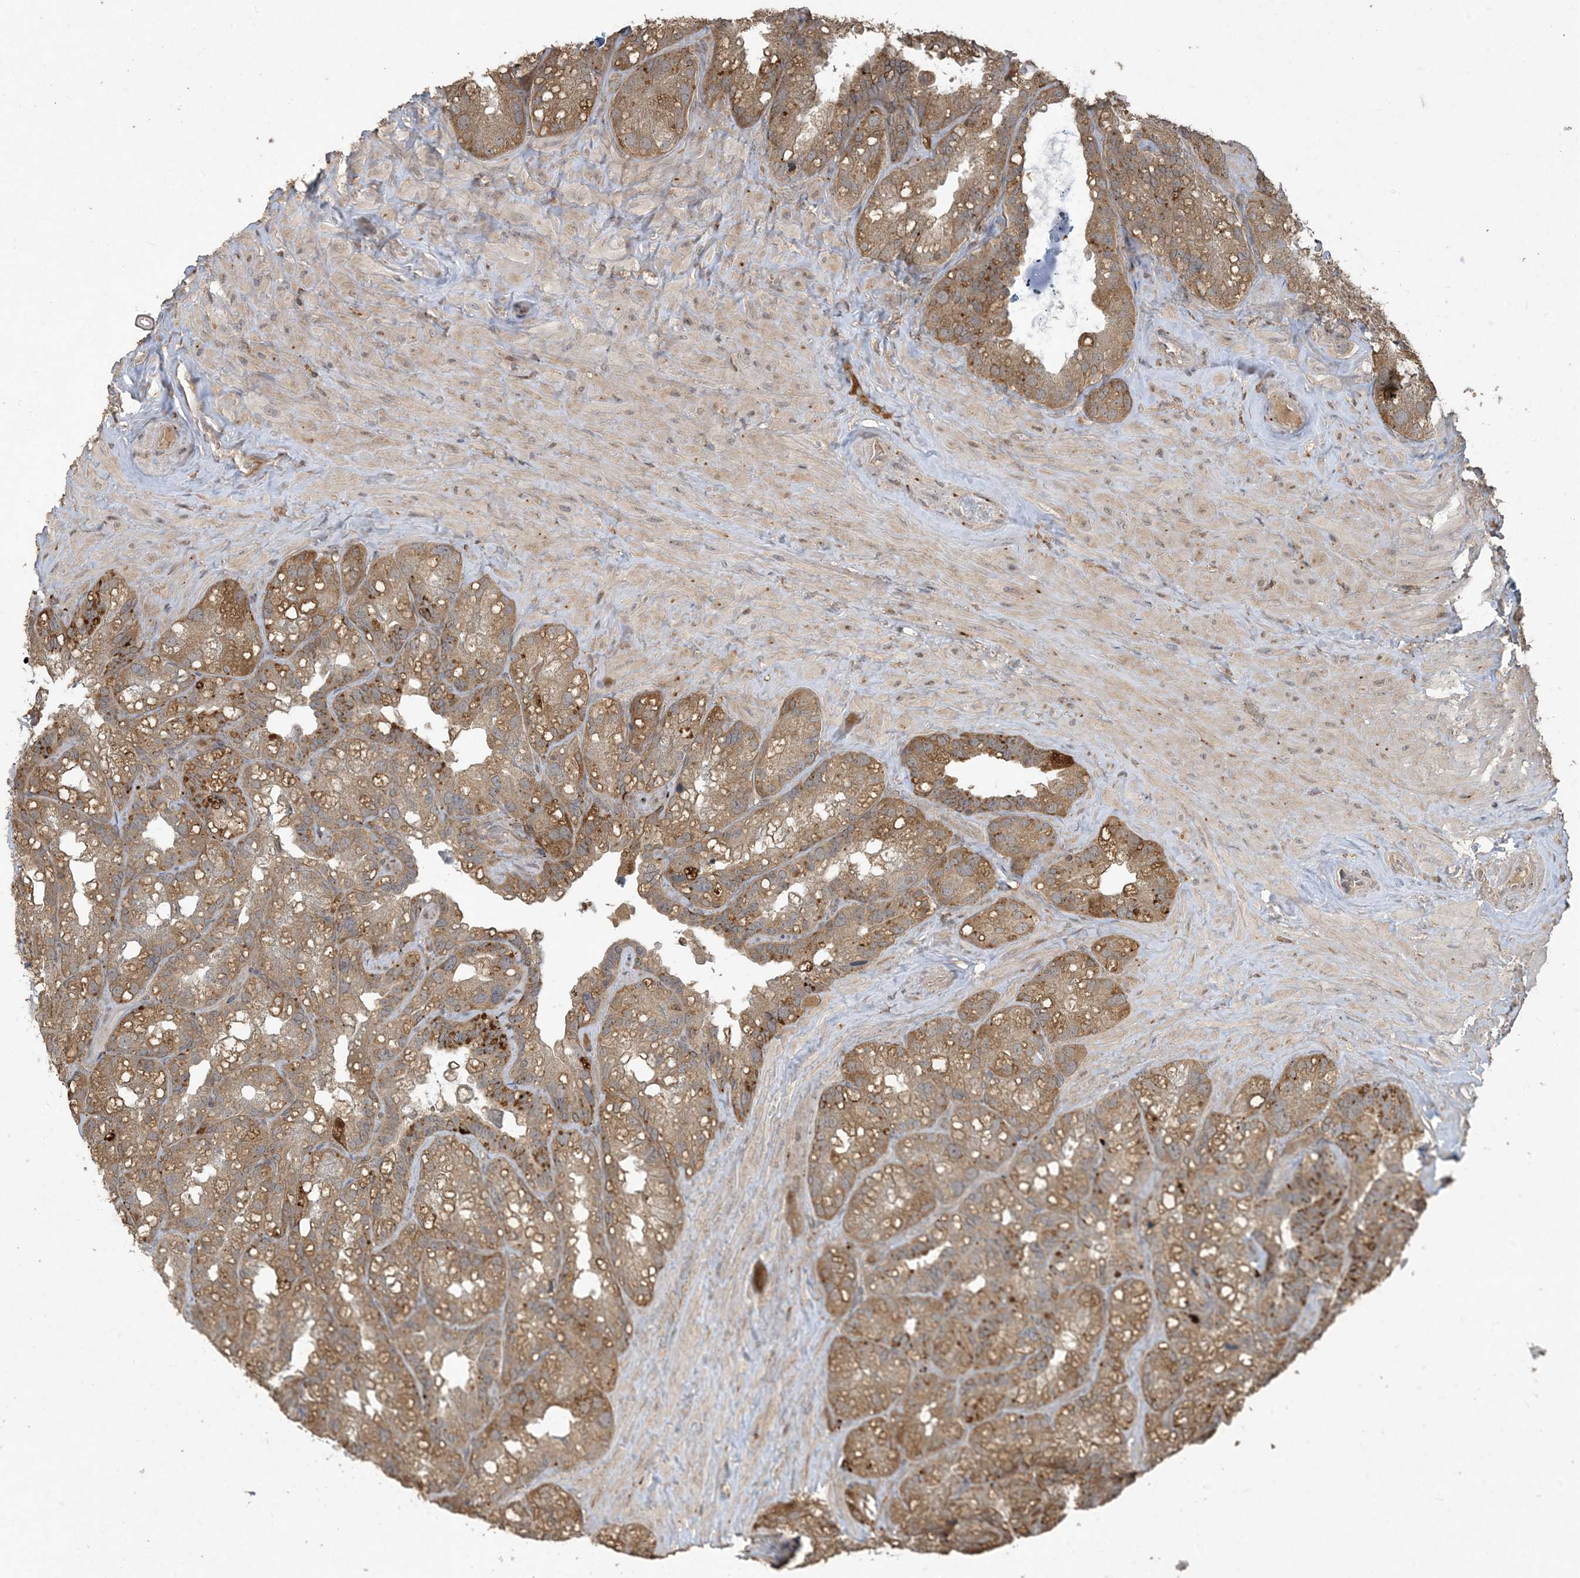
{"staining": {"intensity": "moderate", "quantity": ">75%", "location": "cytoplasmic/membranous"}, "tissue": "seminal vesicle", "cell_type": "Glandular cells", "image_type": "normal", "snomed": [{"axis": "morphology", "description": "Normal tissue, NOS"}, {"axis": "topography", "description": "Prostate"}, {"axis": "topography", "description": "Seminal veicle"}], "caption": "Immunohistochemistry (DAB (3,3'-diaminobenzidine)) staining of unremarkable human seminal vesicle shows moderate cytoplasmic/membranous protein positivity in about >75% of glandular cells.", "gene": "EFCAB8", "patient": {"sex": "male", "age": 68}}